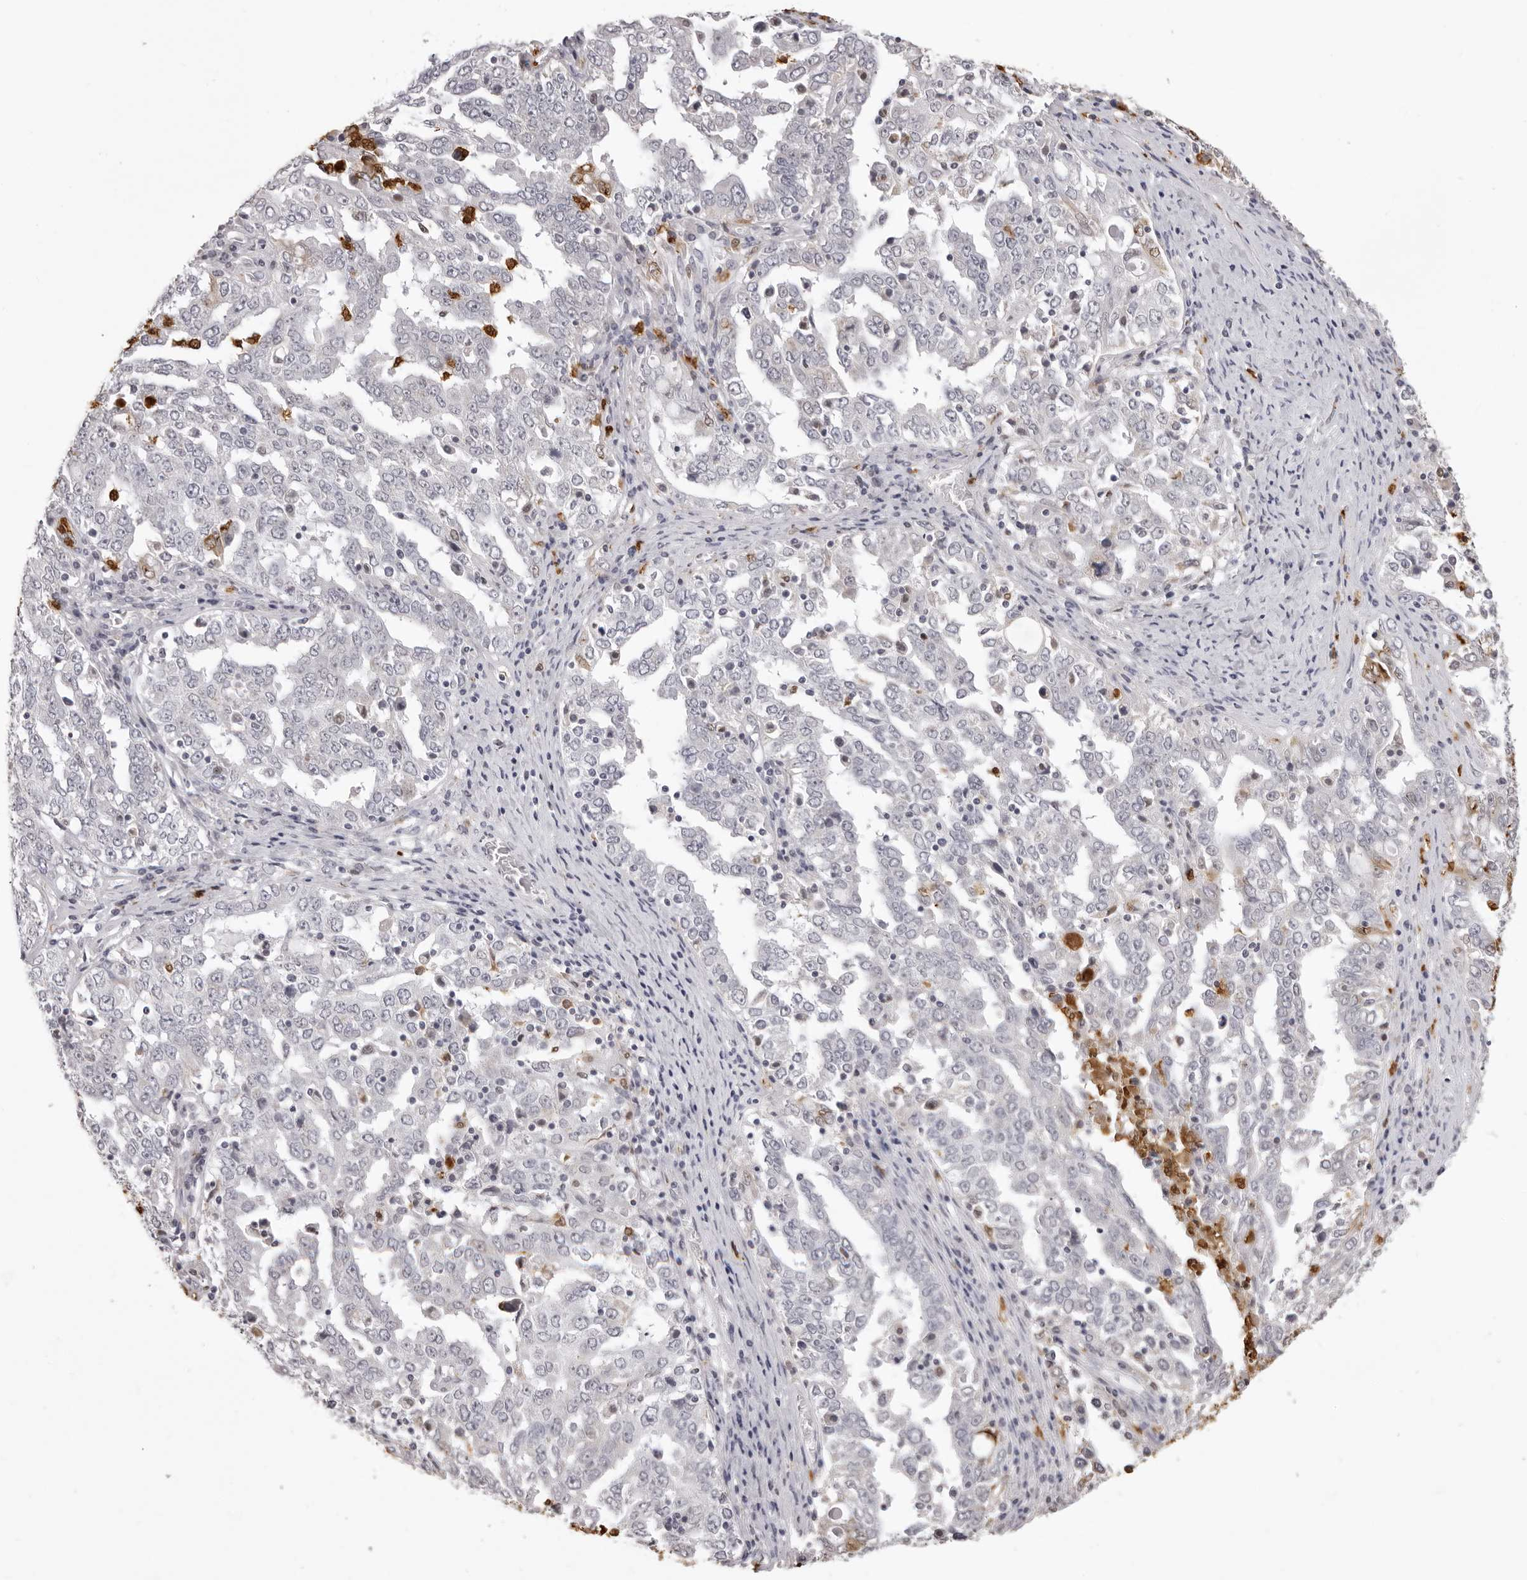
{"staining": {"intensity": "negative", "quantity": "none", "location": "none"}, "tissue": "ovarian cancer", "cell_type": "Tumor cells", "image_type": "cancer", "snomed": [{"axis": "morphology", "description": "Carcinoma, endometroid"}, {"axis": "topography", "description": "Ovary"}], "caption": "This is an immunohistochemistry image of human ovarian cancer (endometroid carcinoma). There is no positivity in tumor cells.", "gene": "IL31", "patient": {"sex": "female", "age": 62}}